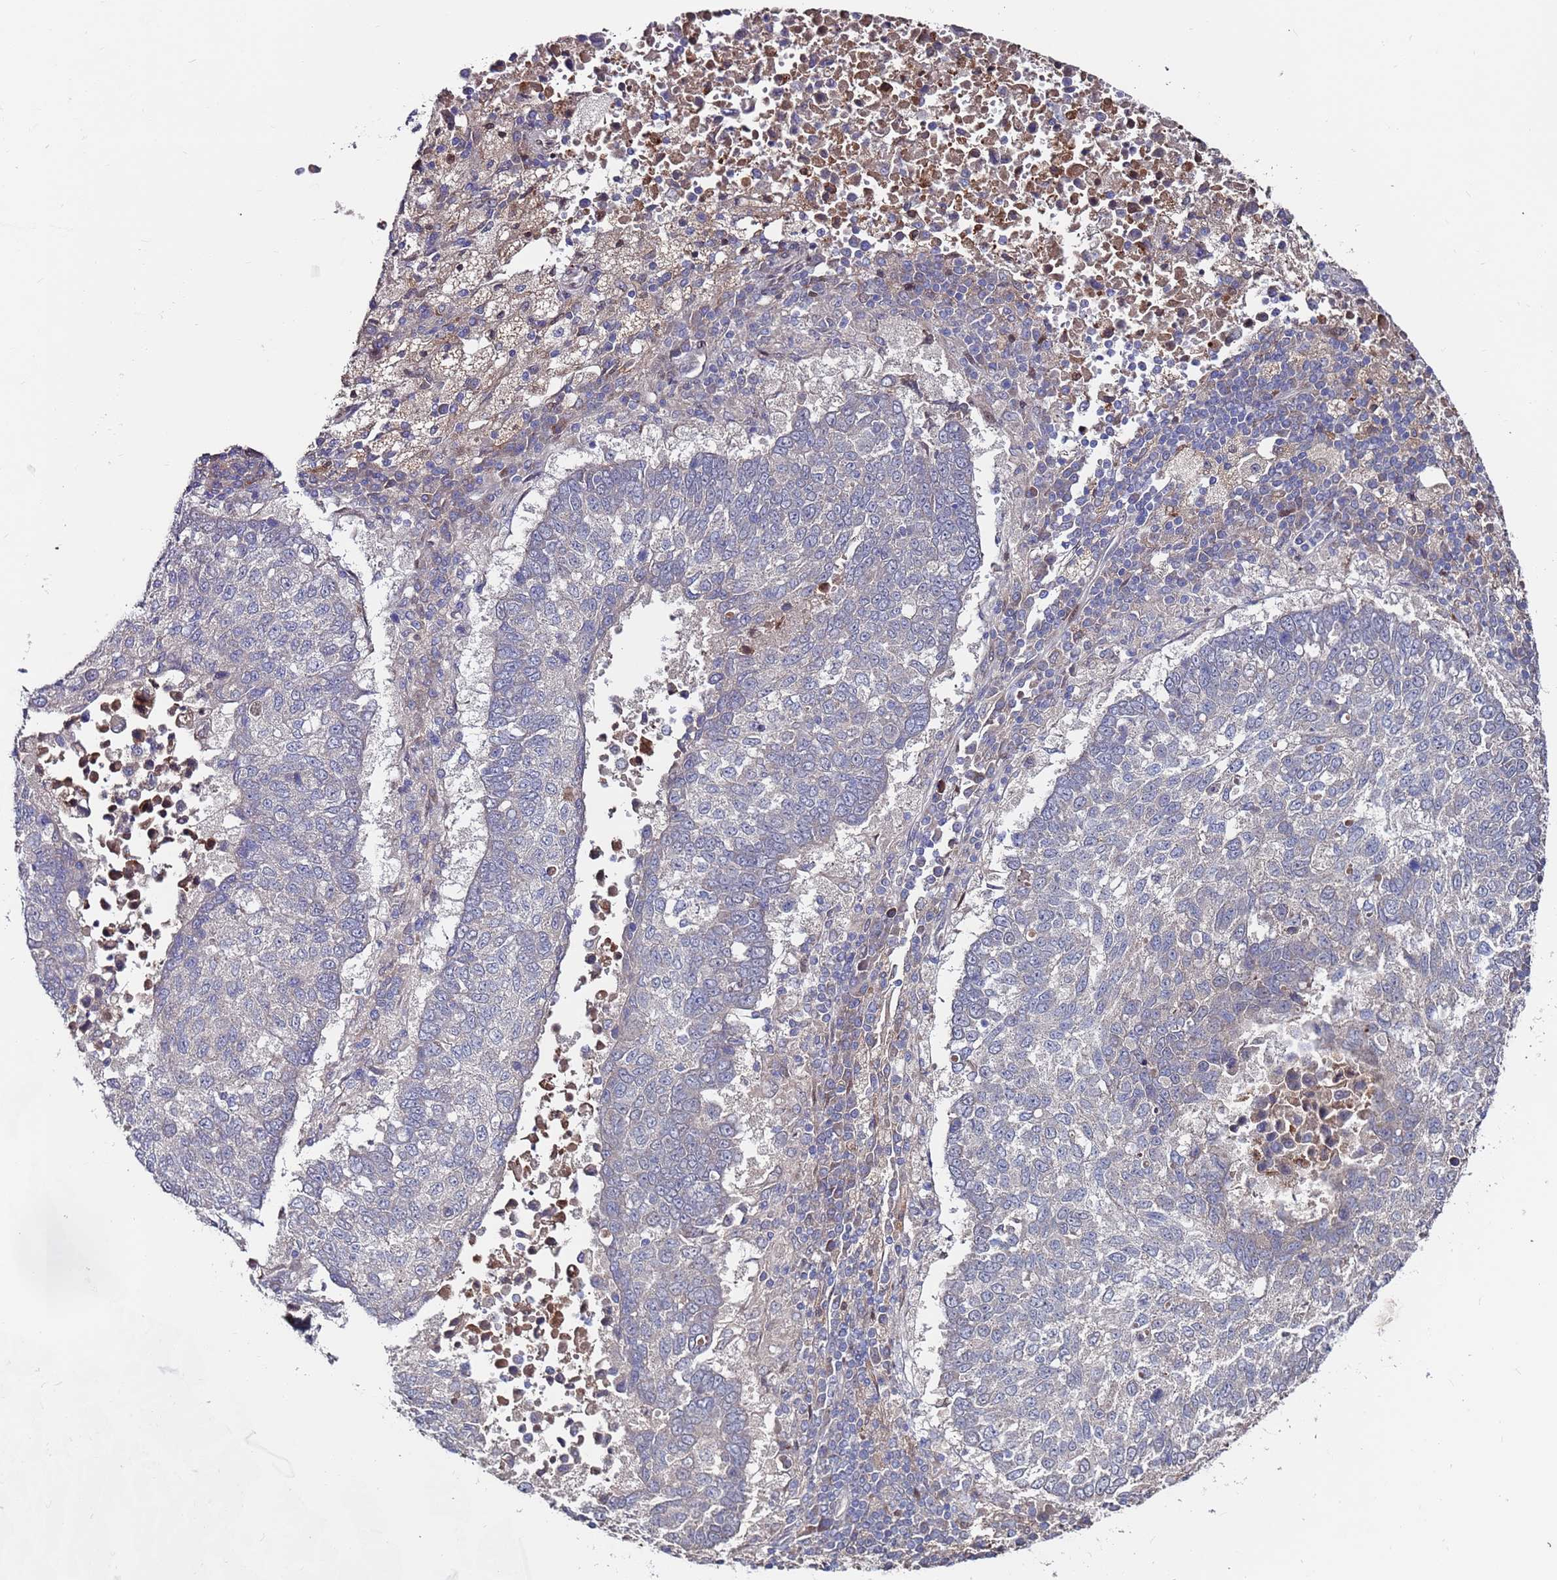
{"staining": {"intensity": "negative", "quantity": "none", "location": "none"}, "tissue": "lung cancer", "cell_type": "Tumor cells", "image_type": "cancer", "snomed": [{"axis": "morphology", "description": "Squamous cell carcinoma, NOS"}, {"axis": "topography", "description": "Lung"}], "caption": "Immunohistochemistry of lung cancer displays no staining in tumor cells.", "gene": "FBXO27", "patient": {"sex": "male", "age": 73}}